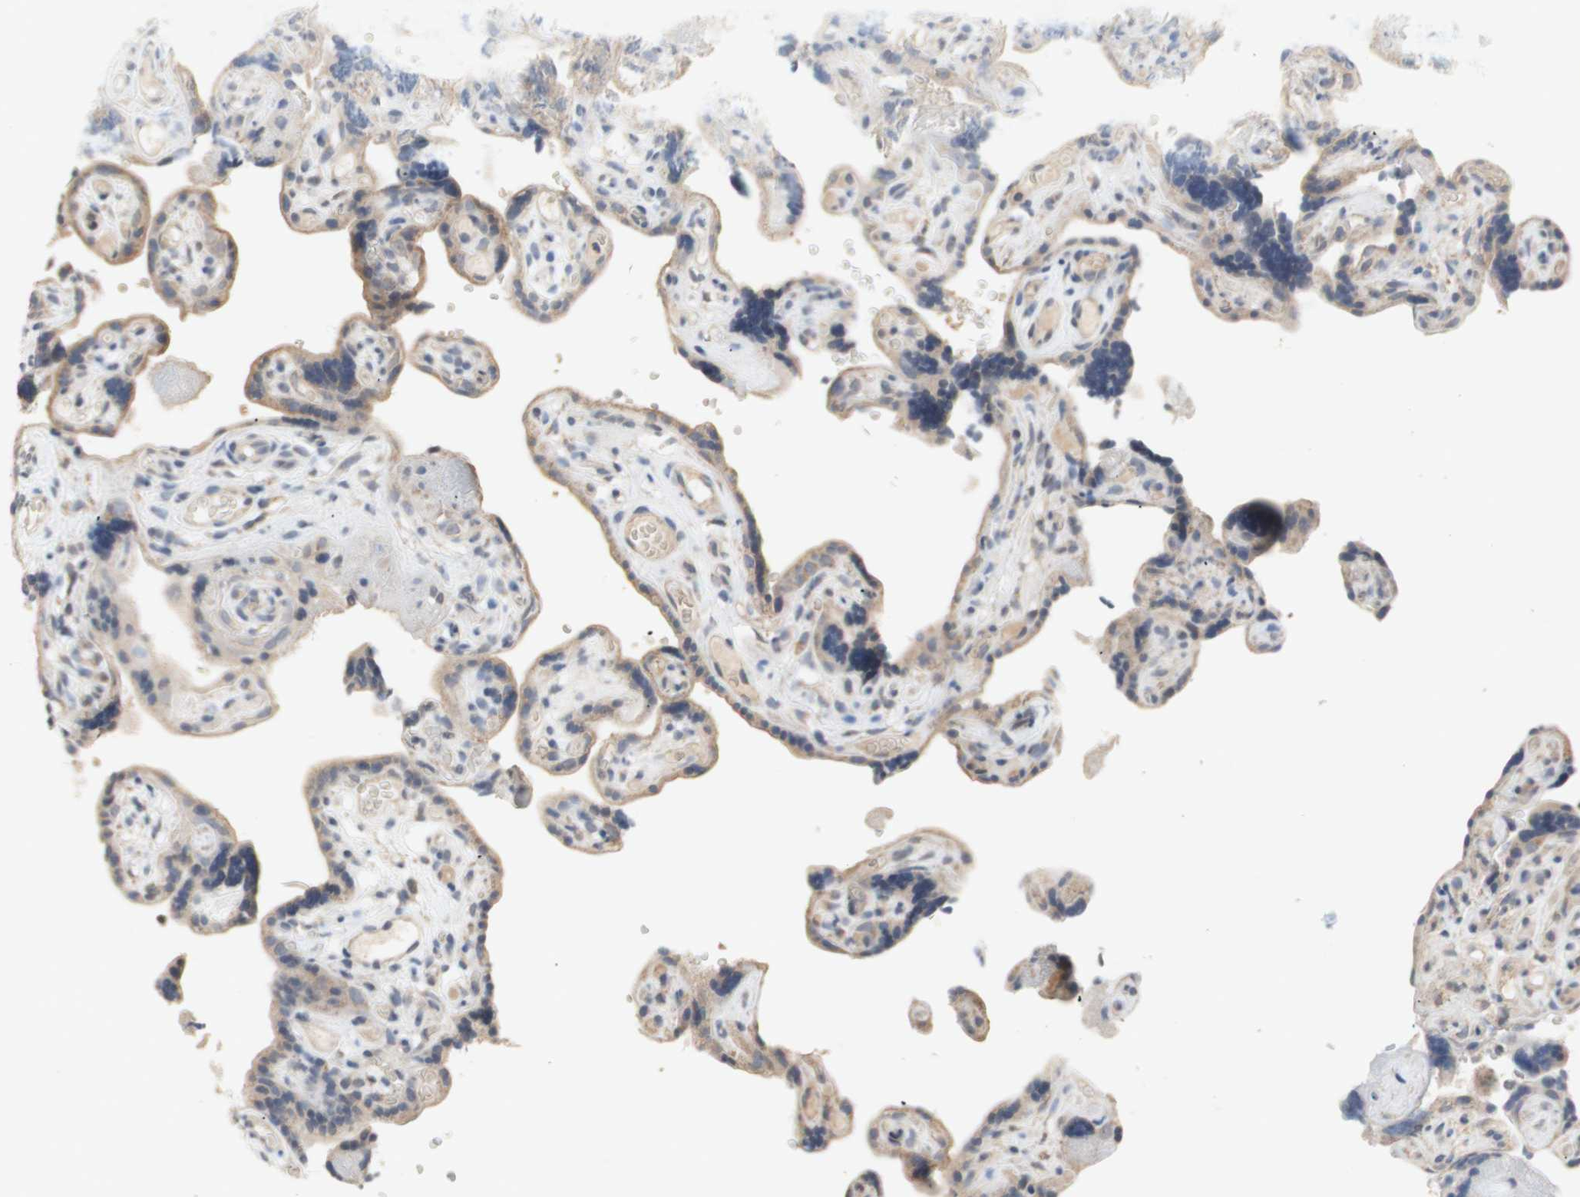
{"staining": {"intensity": "weak", "quantity": "25%-75%", "location": "cytoplasmic/membranous"}, "tissue": "placenta", "cell_type": "Decidual cells", "image_type": "normal", "snomed": [{"axis": "morphology", "description": "Normal tissue, NOS"}, {"axis": "topography", "description": "Placenta"}], "caption": "Decidual cells exhibit low levels of weak cytoplasmic/membranous expression in approximately 25%-75% of cells in benign placenta. (Brightfield microscopy of DAB IHC at high magnification).", "gene": "PTGIS", "patient": {"sex": "female", "age": 30}}